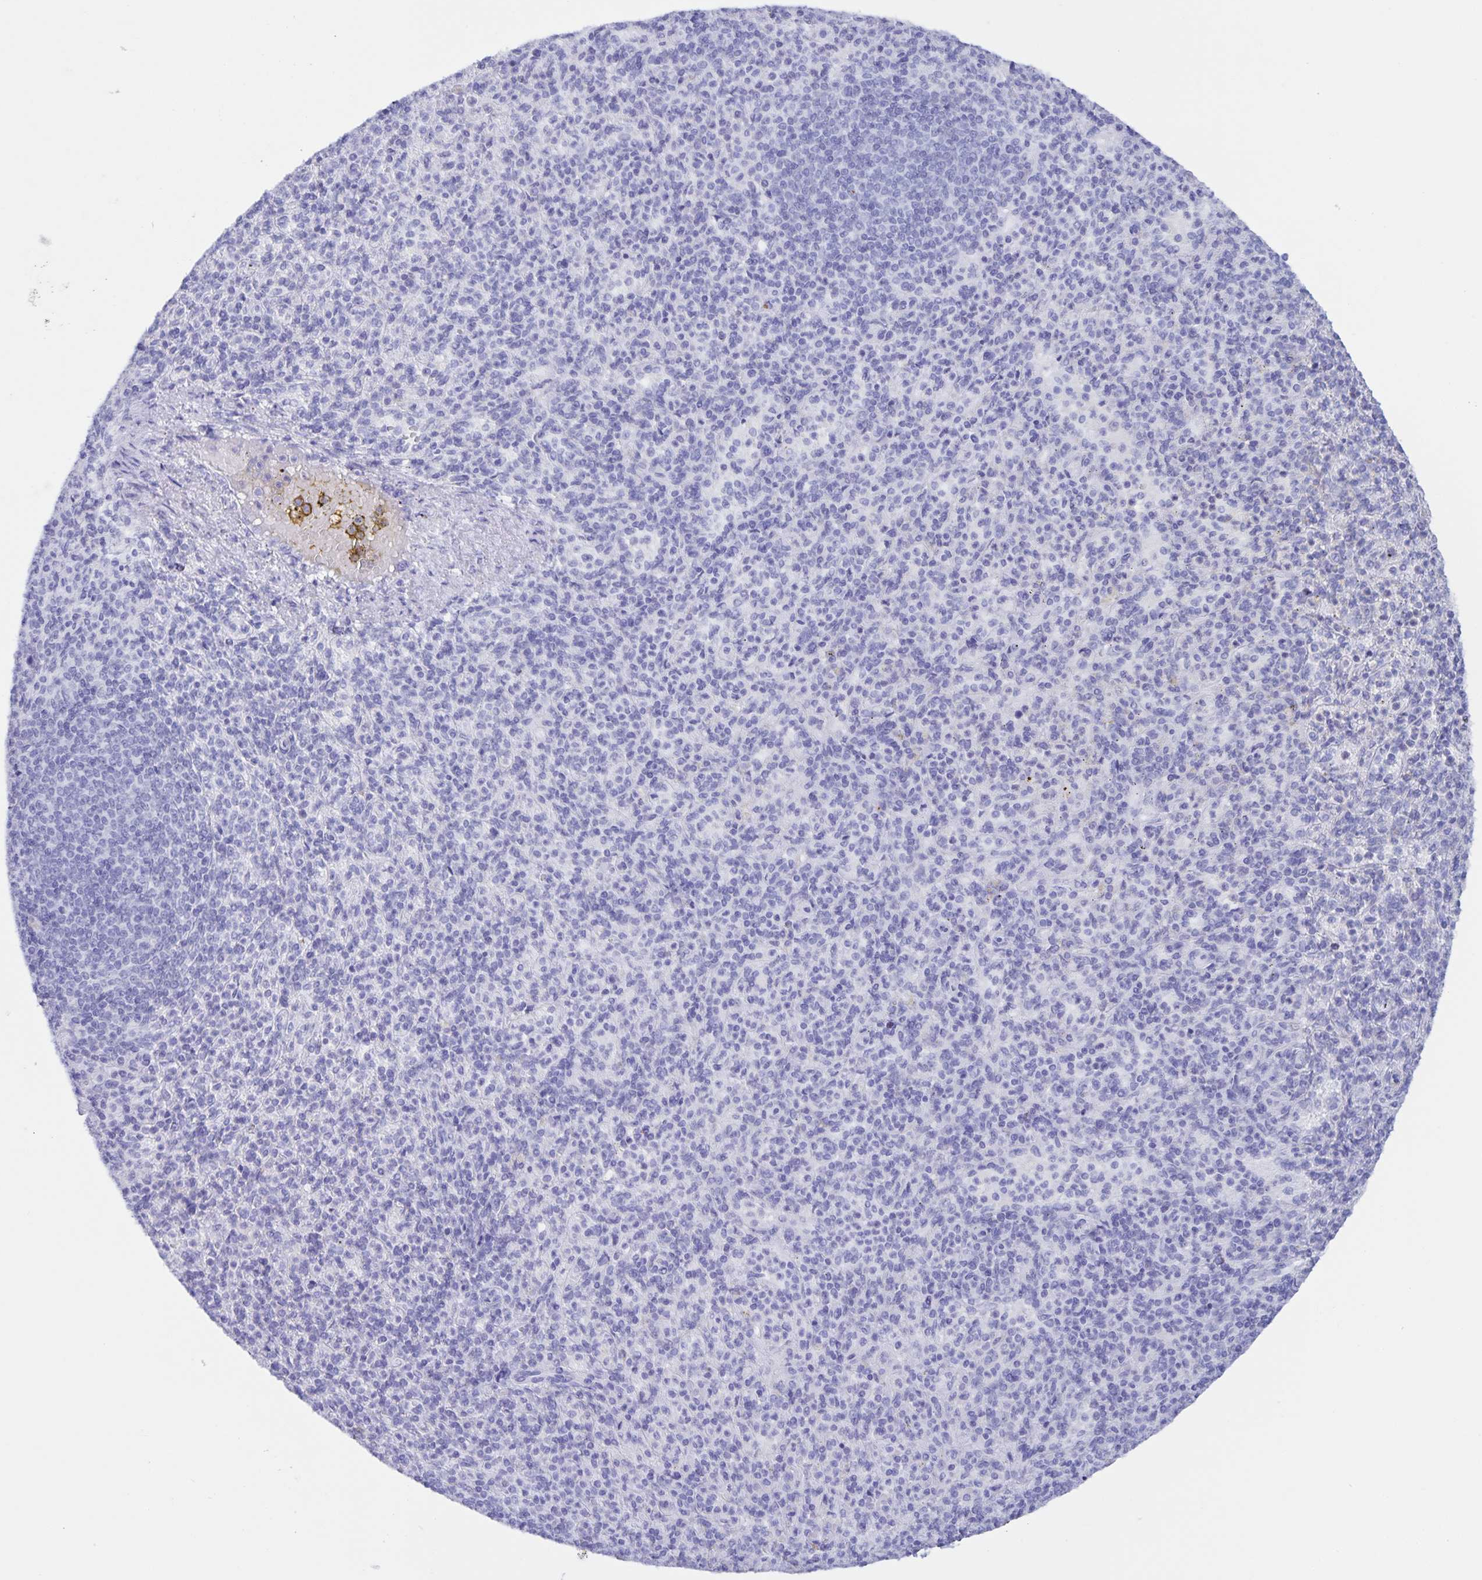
{"staining": {"intensity": "negative", "quantity": "none", "location": "none"}, "tissue": "spleen", "cell_type": "Cells in red pulp", "image_type": "normal", "snomed": [{"axis": "morphology", "description": "Normal tissue, NOS"}, {"axis": "topography", "description": "Spleen"}], "caption": "This micrograph is of unremarkable spleen stained with immunohistochemistry (IHC) to label a protein in brown with the nuclei are counter-stained blue. There is no expression in cells in red pulp.", "gene": "AQP4", "patient": {"sex": "female", "age": 74}}